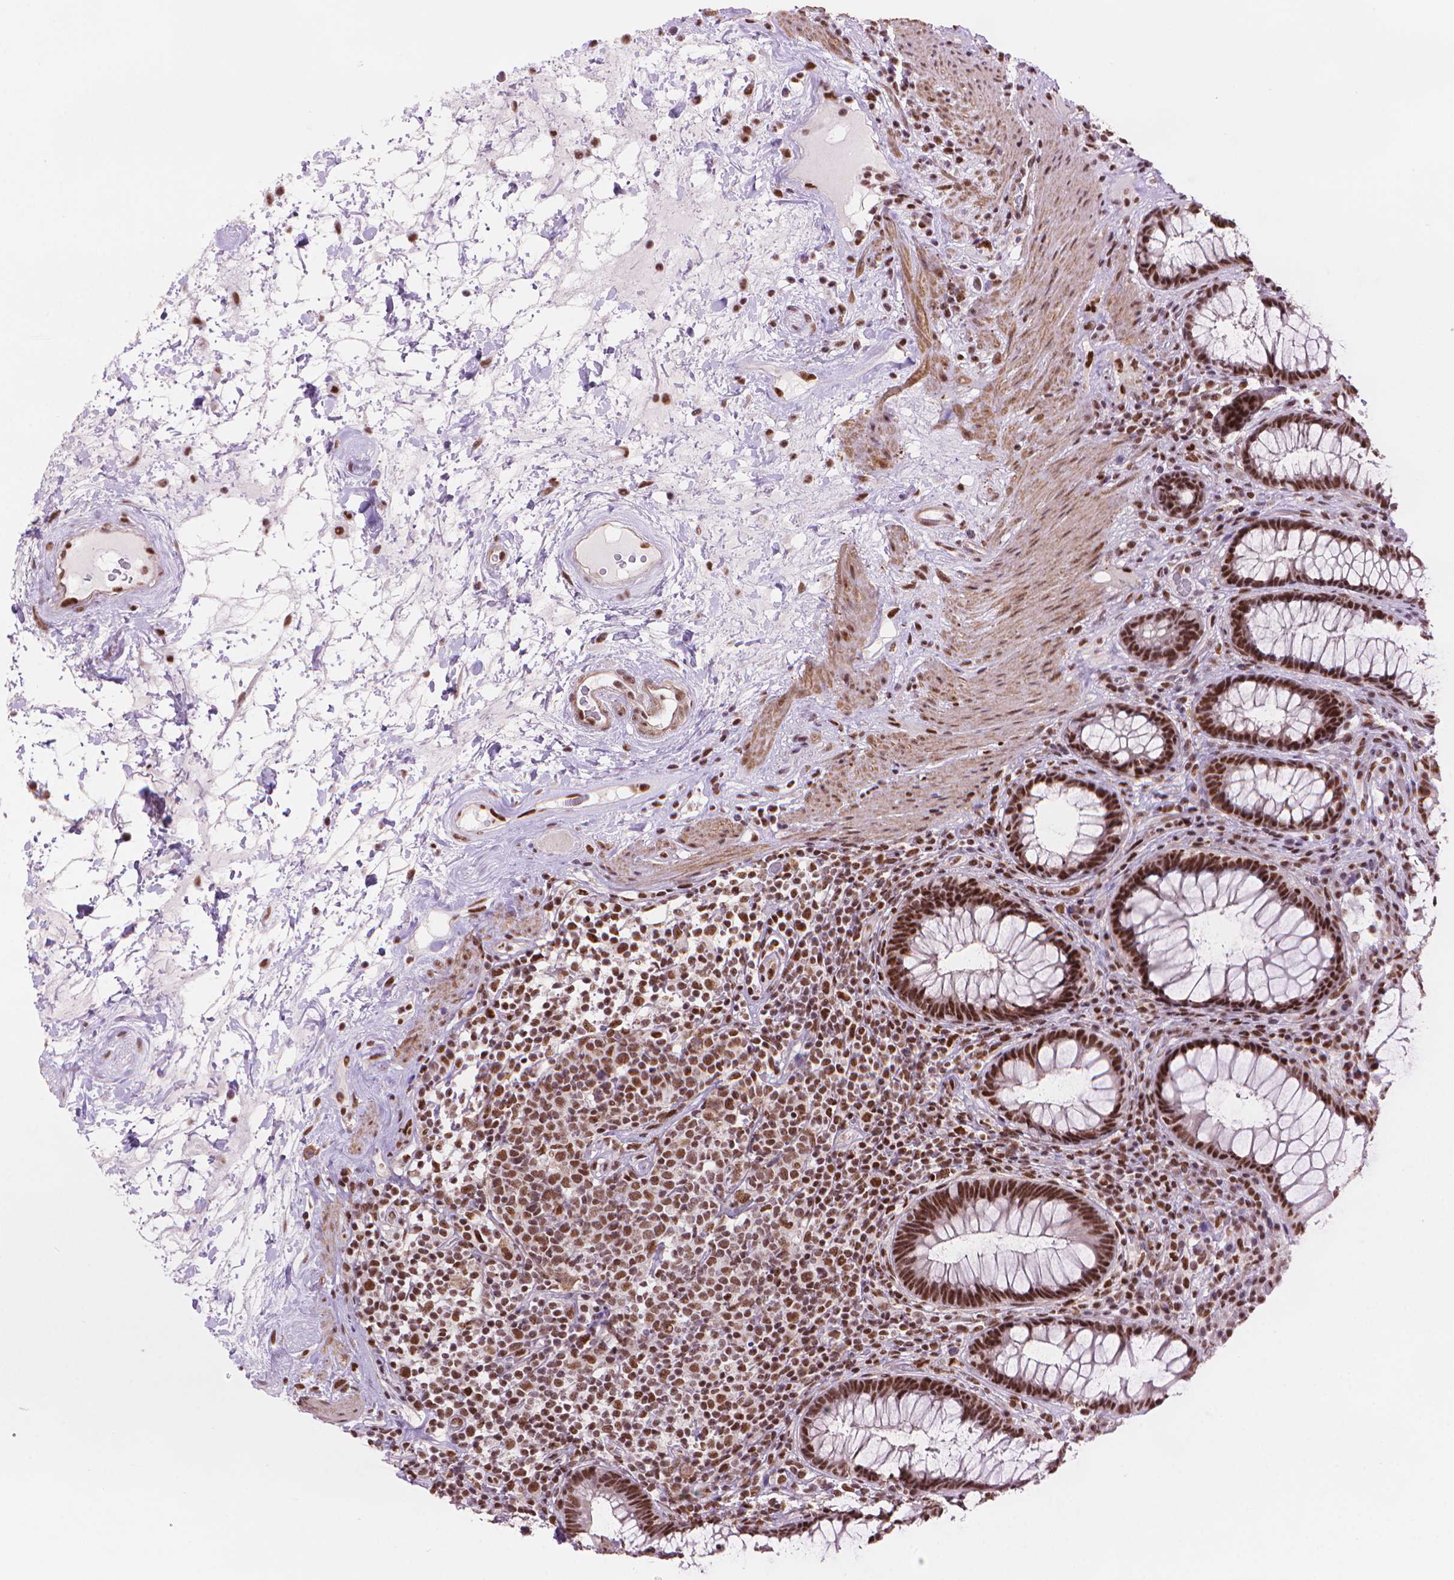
{"staining": {"intensity": "strong", "quantity": ">75%", "location": "nuclear"}, "tissue": "rectum", "cell_type": "Glandular cells", "image_type": "normal", "snomed": [{"axis": "morphology", "description": "Normal tissue, NOS"}, {"axis": "topography", "description": "Rectum"}], "caption": "Unremarkable rectum was stained to show a protein in brown. There is high levels of strong nuclear staining in about >75% of glandular cells.", "gene": "UBN1", "patient": {"sex": "male", "age": 72}}